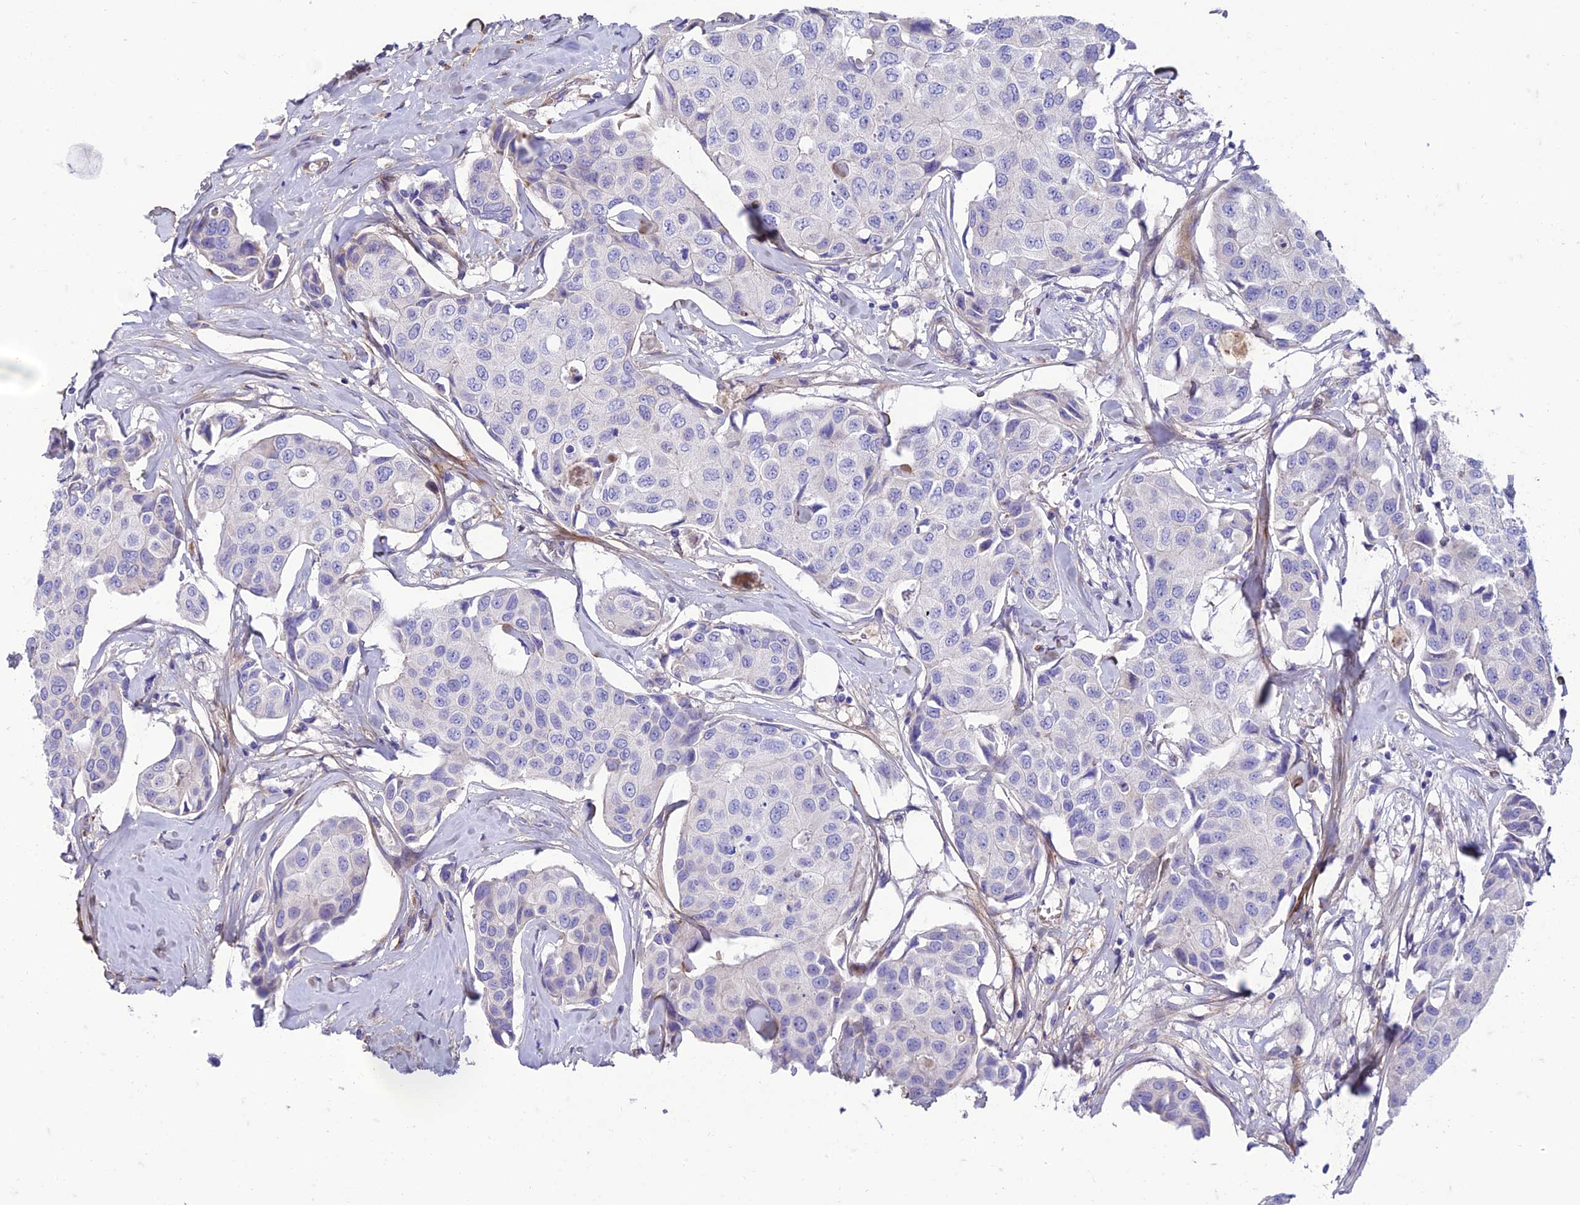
{"staining": {"intensity": "negative", "quantity": "none", "location": "none"}, "tissue": "breast cancer", "cell_type": "Tumor cells", "image_type": "cancer", "snomed": [{"axis": "morphology", "description": "Duct carcinoma"}, {"axis": "topography", "description": "Breast"}], "caption": "Tumor cells show no significant positivity in invasive ductal carcinoma (breast).", "gene": "SEL1L3", "patient": {"sex": "female", "age": 80}}